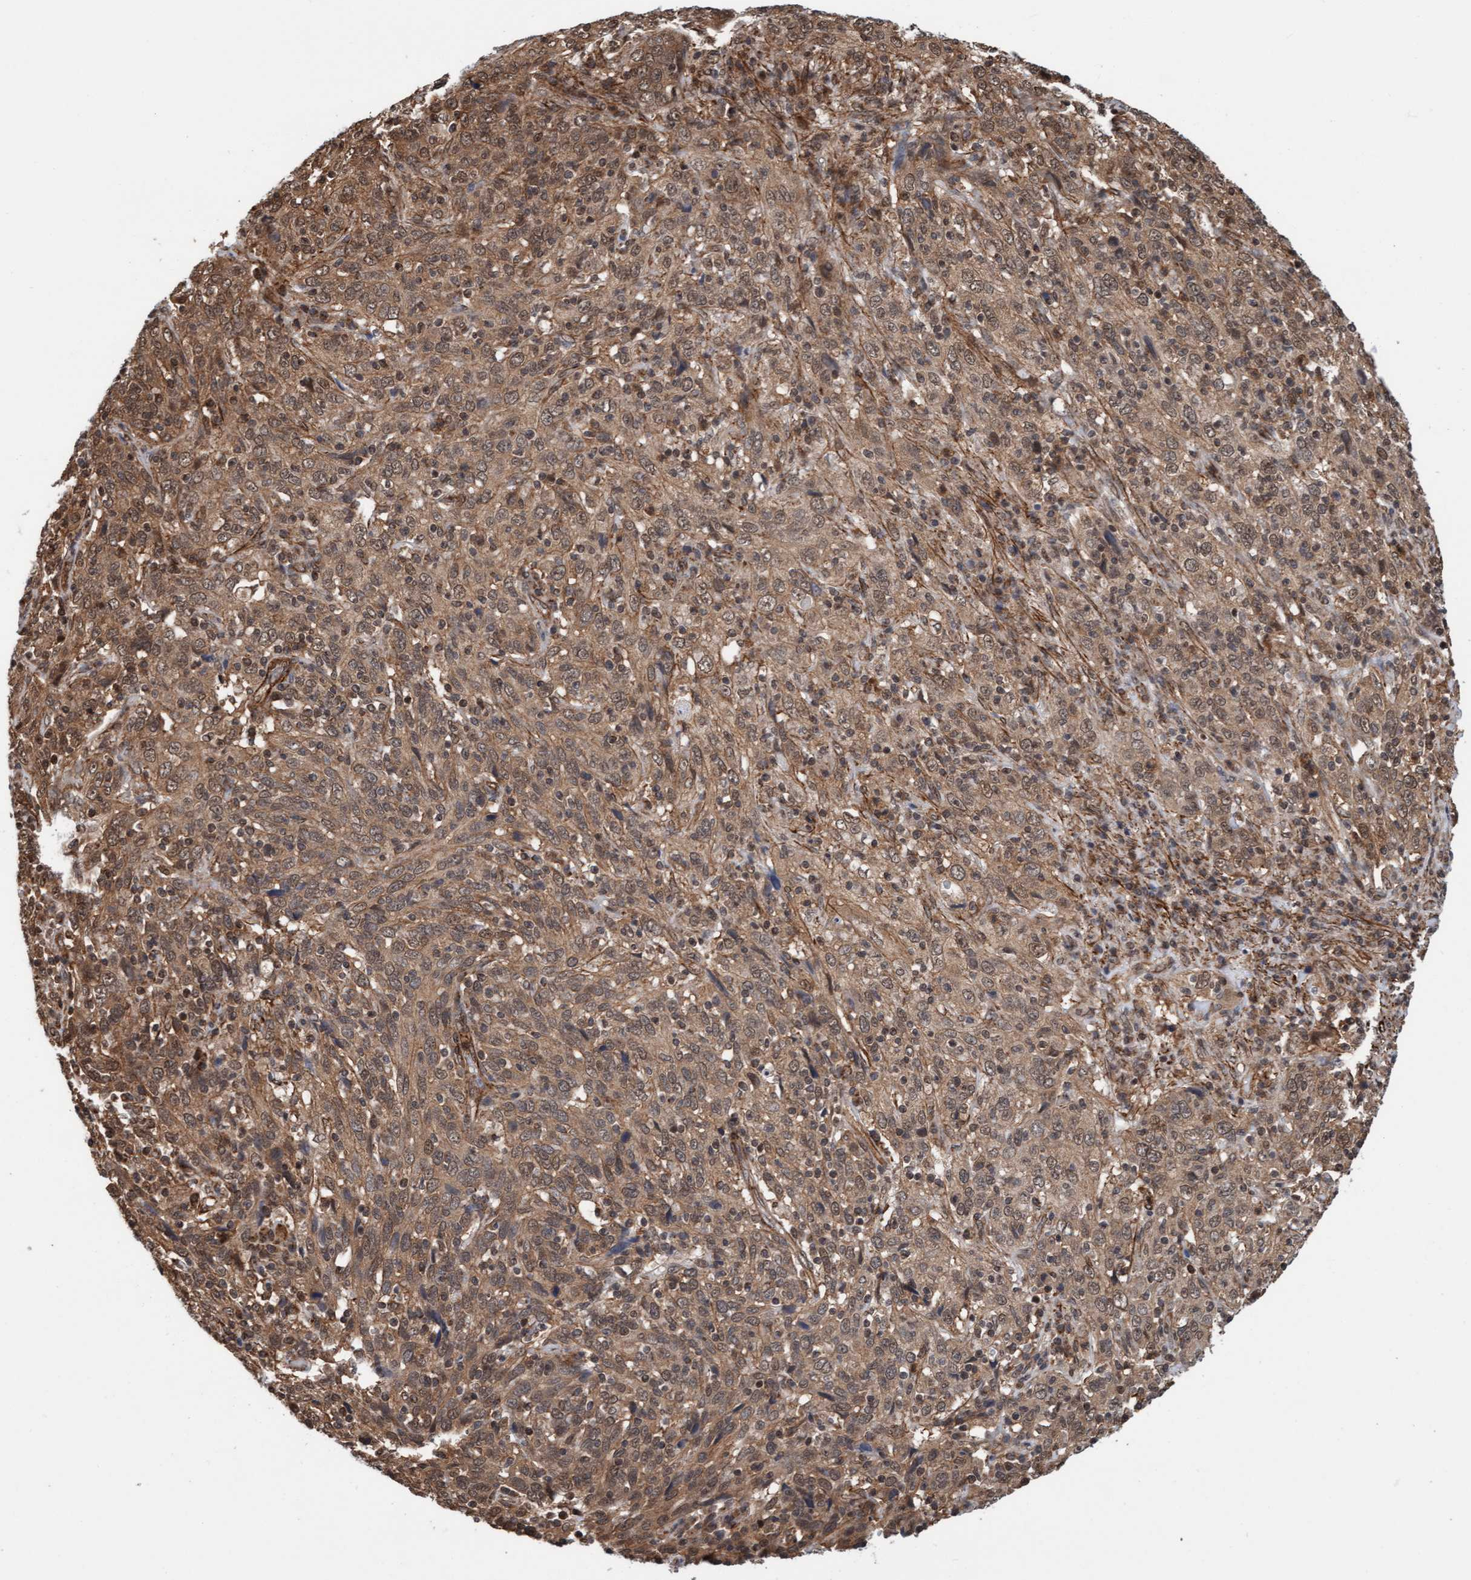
{"staining": {"intensity": "moderate", "quantity": ">75%", "location": "cytoplasmic/membranous,nuclear"}, "tissue": "cervical cancer", "cell_type": "Tumor cells", "image_type": "cancer", "snomed": [{"axis": "morphology", "description": "Squamous cell carcinoma, NOS"}, {"axis": "topography", "description": "Cervix"}], "caption": "A brown stain shows moderate cytoplasmic/membranous and nuclear expression of a protein in human cervical cancer tumor cells.", "gene": "STXBP4", "patient": {"sex": "female", "age": 46}}